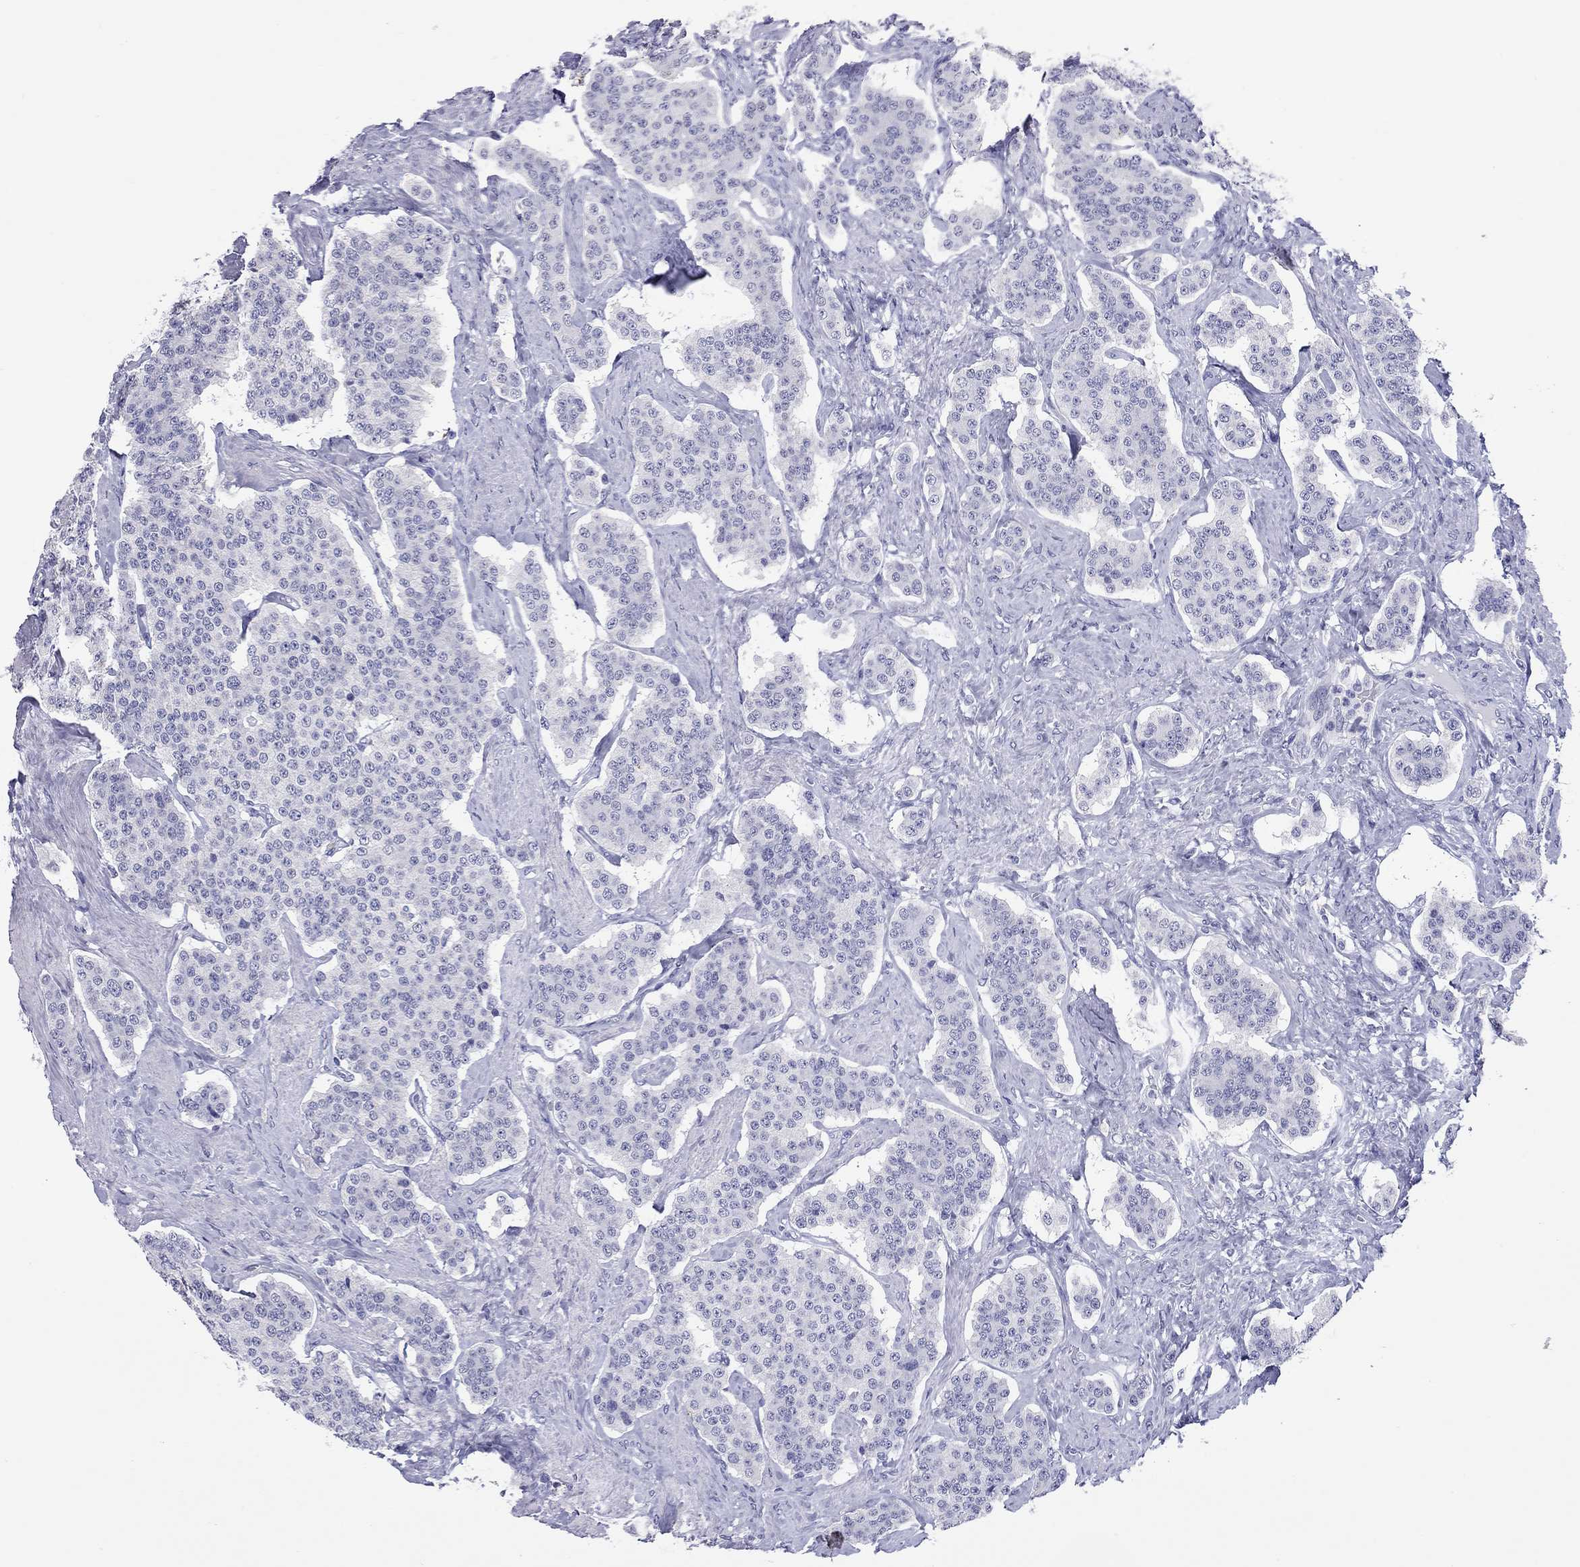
{"staining": {"intensity": "negative", "quantity": "none", "location": "none"}, "tissue": "carcinoid", "cell_type": "Tumor cells", "image_type": "cancer", "snomed": [{"axis": "morphology", "description": "Carcinoid, malignant, NOS"}, {"axis": "topography", "description": "Small intestine"}], "caption": "Malignant carcinoid stained for a protein using immunohistochemistry (IHC) demonstrates no staining tumor cells.", "gene": "ARMC12", "patient": {"sex": "female", "age": 58}}